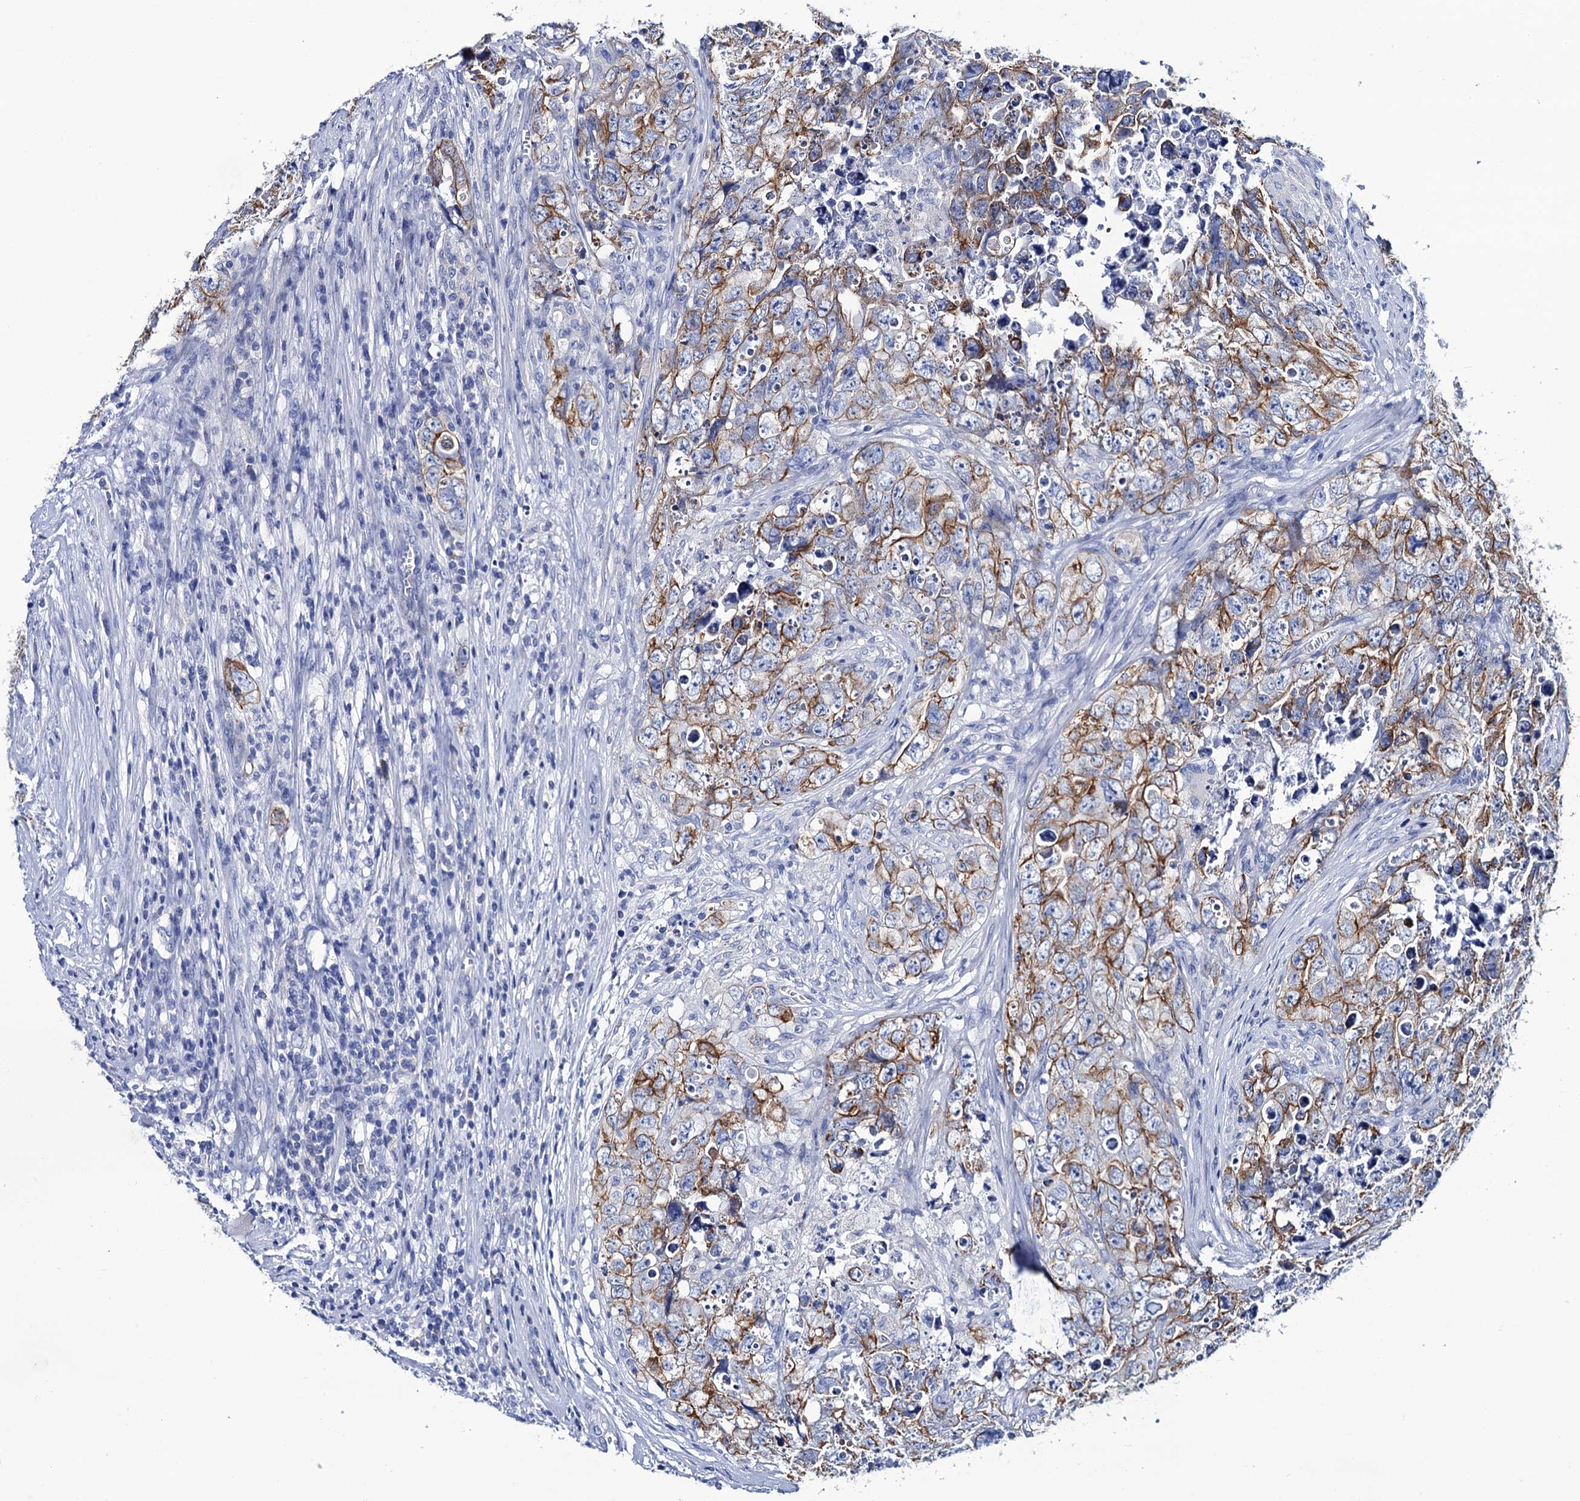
{"staining": {"intensity": "moderate", "quantity": ">75%", "location": "cytoplasmic/membranous"}, "tissue": "testis cancer", "cell_type": "Tumor cells", "image_type": "cancer", "snomed": [{"axis": "morphology", "description": "Seminoma, NOS"}, {"axis": "morphology", "description": "Carcinoma, Embryonal, NOS"}, {"axis": "topography", "description": "Testis"}], "caption": "Testis cancer stained with immunohistochemistry demonstrates moderate cytoplasmic/membranous staining in approximately >75% of tumor cells.", "gene": "RAB3IP", "patient": {"sex": "male", "age": 43}}